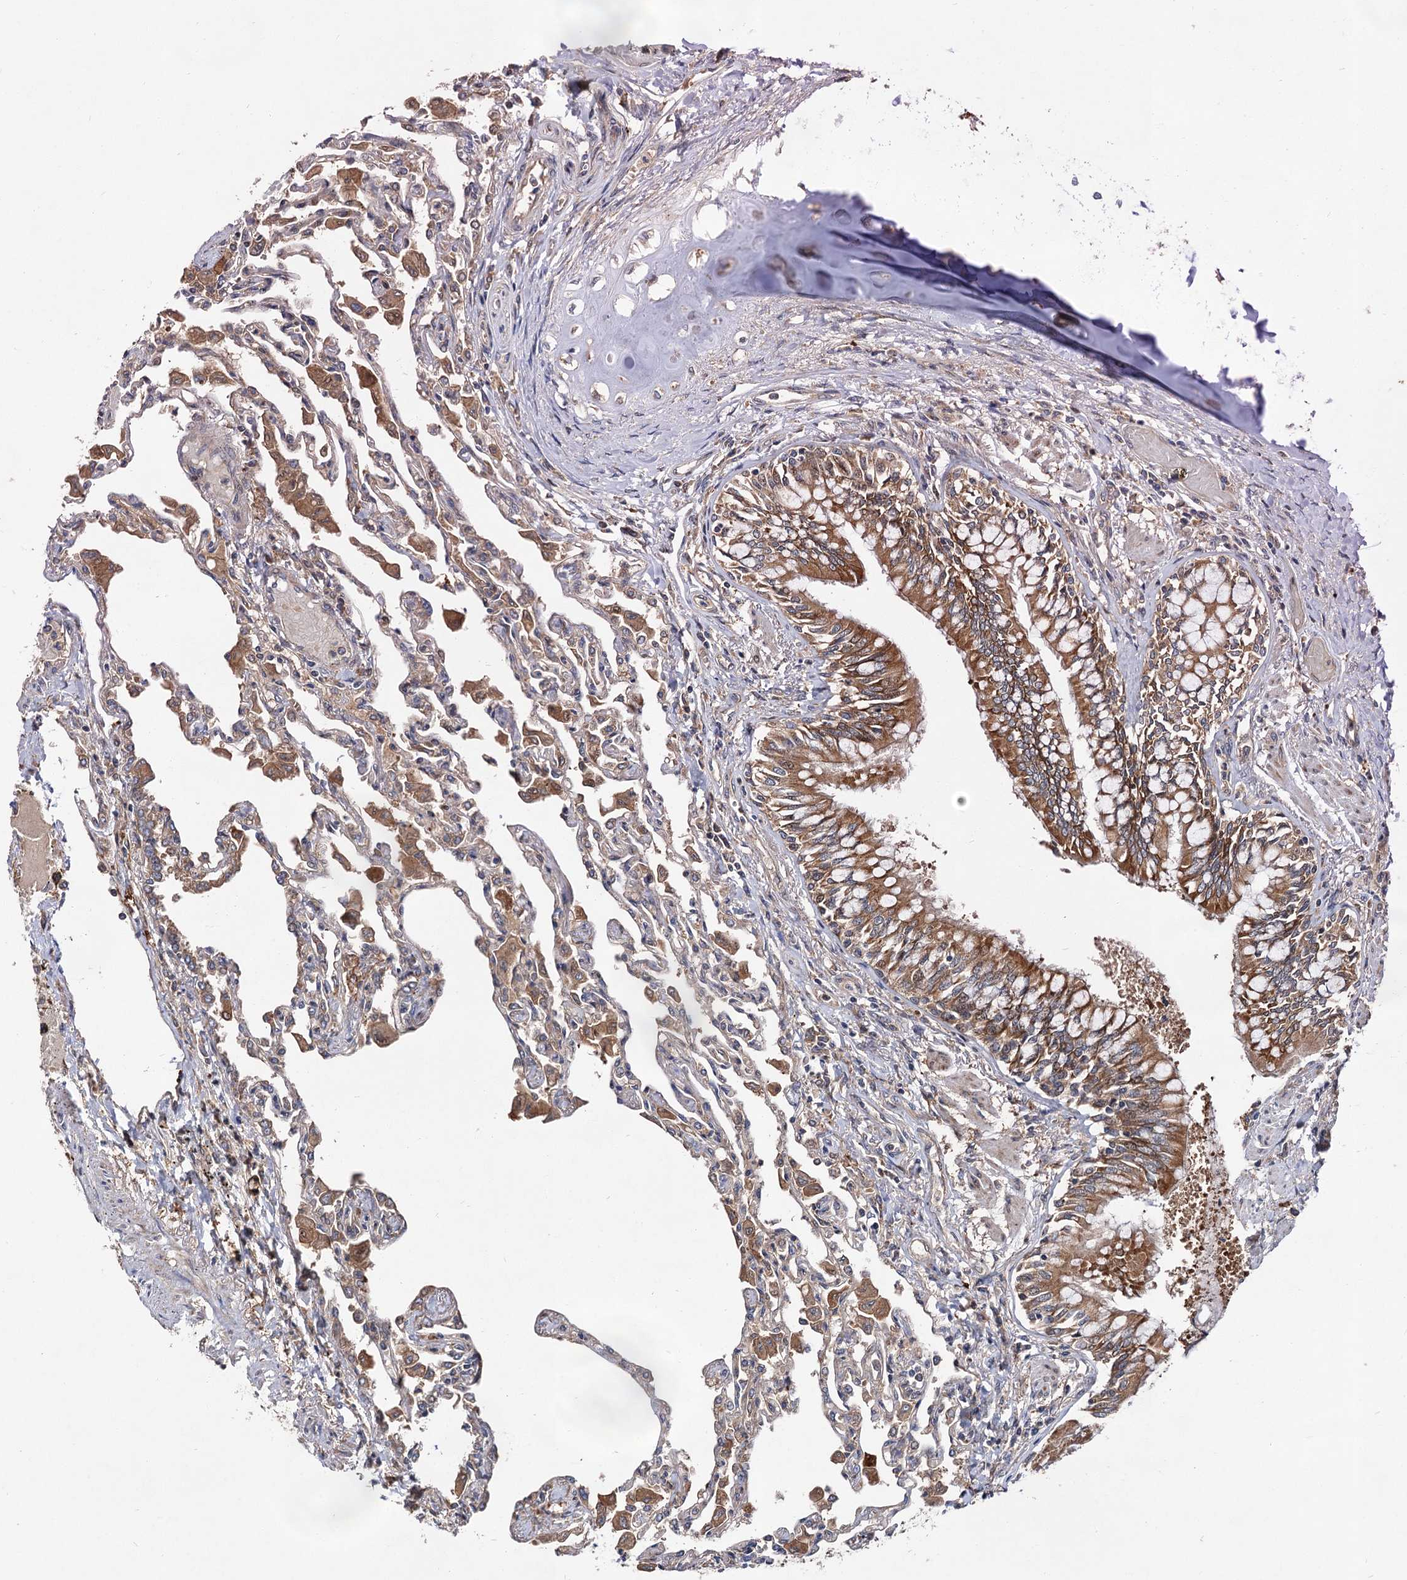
{"staining": {"intensity": "moderate", "quantity": "<25%", "location": "cytoplasmic/membranous"}, "tissue": "lung", "cell_type": "Alveolar cells", "image_type": "normal", "snomed": [{"axis": "morphology", "description": "Normal tissue, NOS"}, {"axis": "topography", "description": "Bronchus"}, {"axis": "topography", "description": "Lung"}], "caption": "Alveolar cells show low levels of moderate cytoplasmic/membranous expression in about <25% of cells in normal human lung. Ihc stains the protein of interest in brown and the nuclei are stained blue.", "gene": "NAA25", "patient": {"sex": "female", "age": 49}}